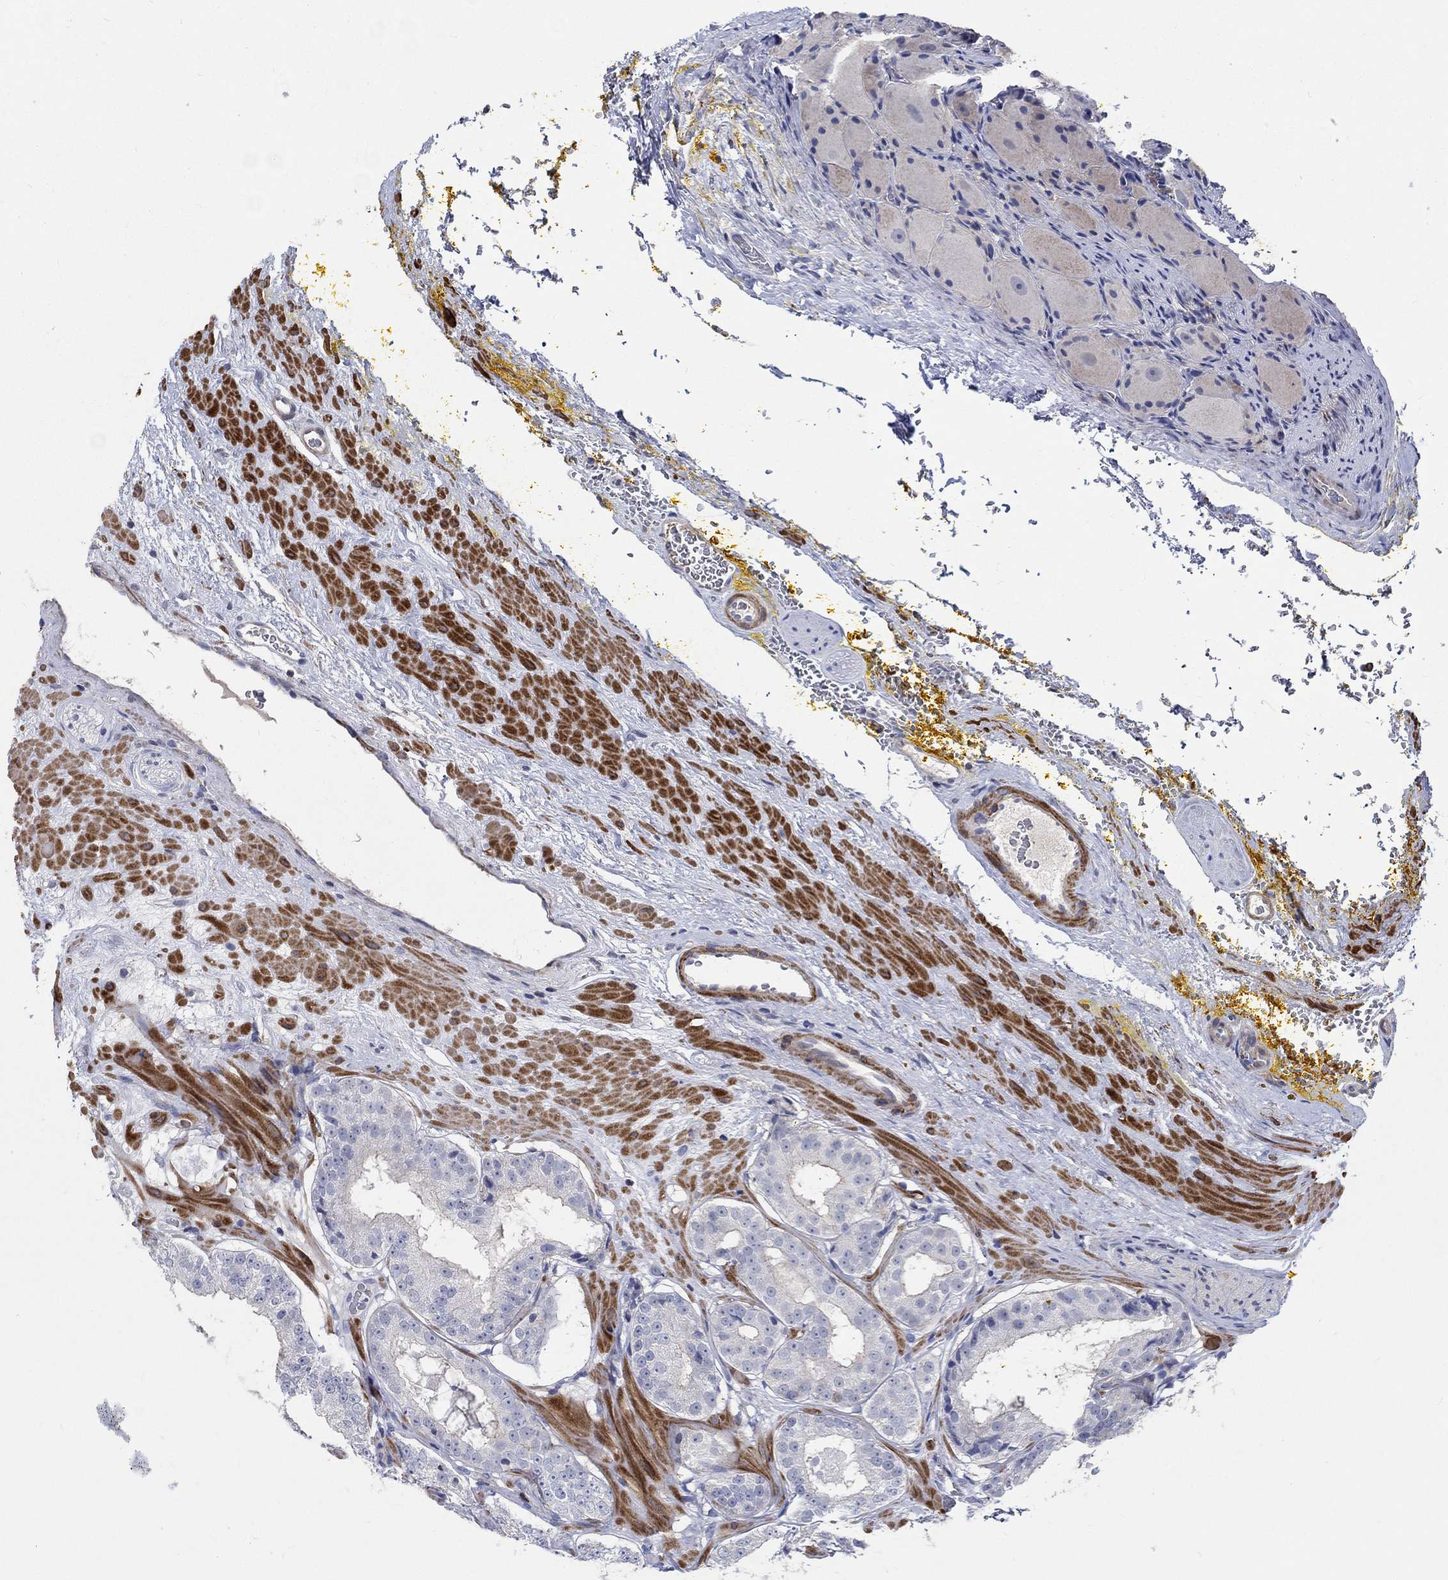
{"staining": {"intensity": "negative", "quantity": "none", "location": "none"}, "tissue": "prostate cancer", "cell_type": "Tumor cells", "image_type": "cancer", "snomed": [{"axis": "morphology", "description": "Adenocarcinoma, Low grade"}, {"axis": "topography", "description": "Prostate"}], "caption": "Immunohistochemistry (IHC) of adenocarcinoma (low-grade) (prostate) demonstrates no expression in tumor cells.", "gene": "TNFAIP8L3", "patient": {"sex": "male", "age": 60}}